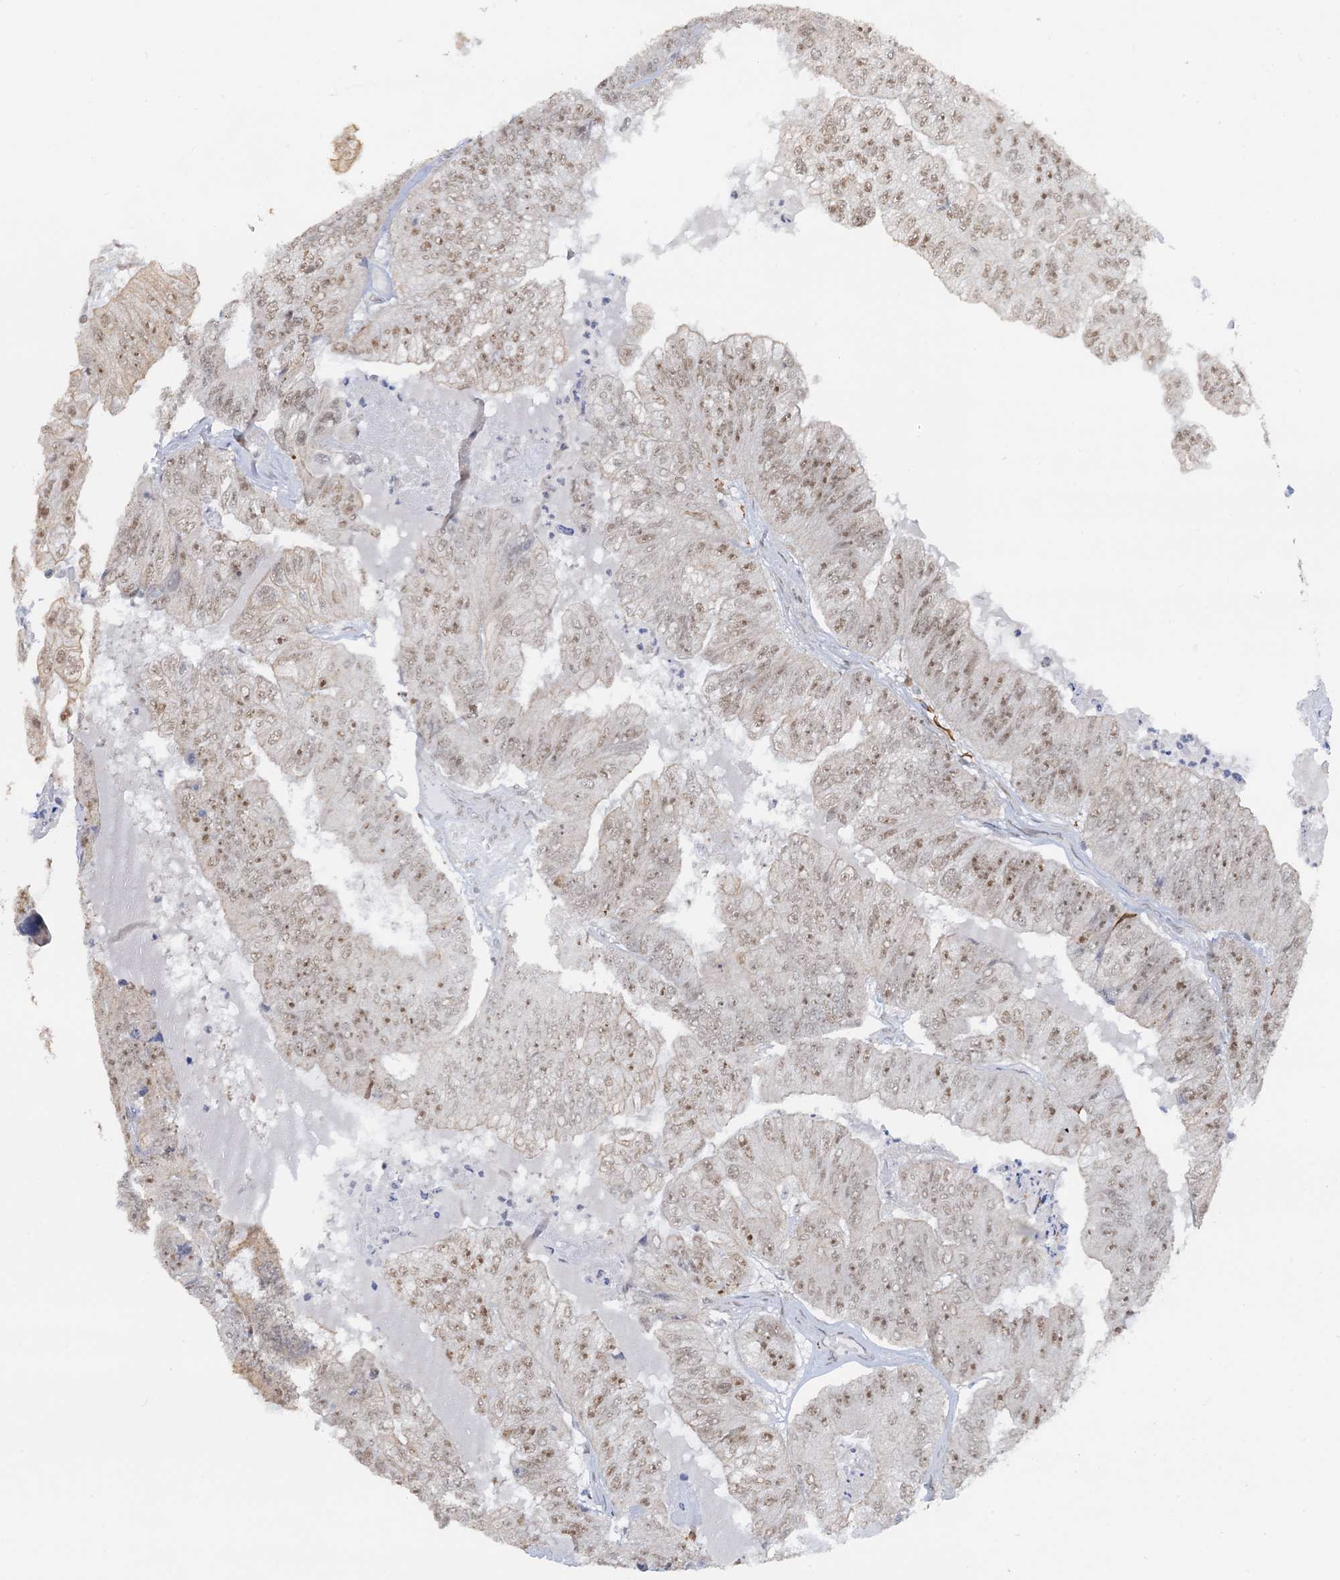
{"staining": {"intensity": "moderate", "quantity": ">75%", "location": "nuclear"}, "tissue": "colorectal cancer", "cell_type": "Tumor cells", "image_type": "cancer", "snomed": [{"axis": "morphology", "description": "Adenocarcinoma, NOS"}, {"axis": "topography", "description": "Colon"}], "caption": "Moderate nuclear staining is seen in approximately >75% of tumor cells in colorectal cancer (adenocarcinoma).", "gene": "NAT10", "patient": {"sex": "female", "age": 67}}